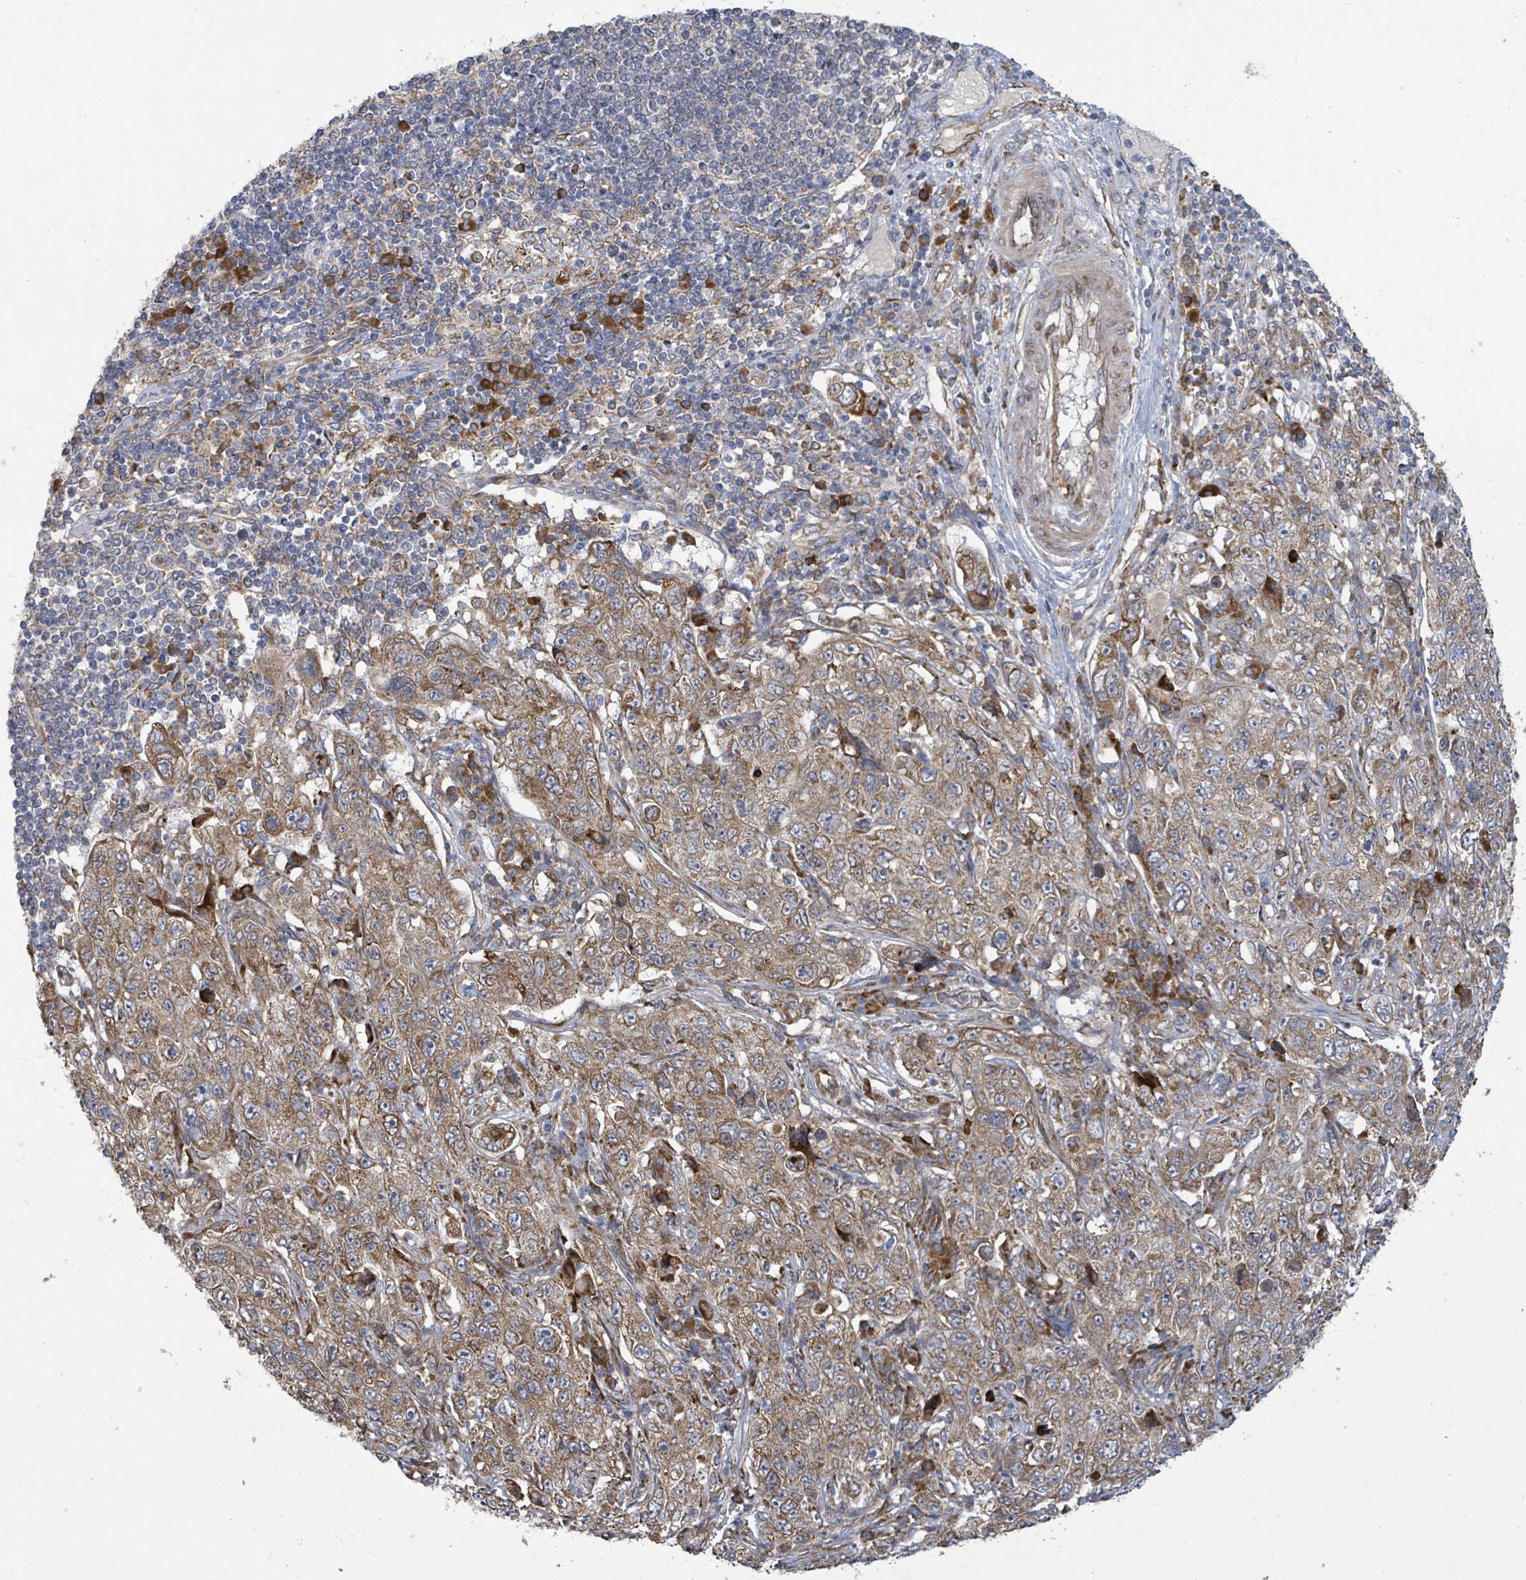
{"staining": {"intensity": "moderate", "quantity": ">75%", "location": "cytoplasmic/membranous"}, "tissue": "pancreatic cancer", "cell_type": "Tumor cells", "image_type": "cancer", "snomed": [{"axis": "morphology", "description": "Adenocarcinoma, NOS"}, {"axis": "topography", "description": "Pancreas"}], "caption": "Protein analysis of pancreatic cancer (adenocarcinoma) tissue reveals moderate cytoplasmic/membranous staining in approximately >75% of tumor cells.", "gene": "NOMO1", "patient": {"sex": "male", "age": 68}}